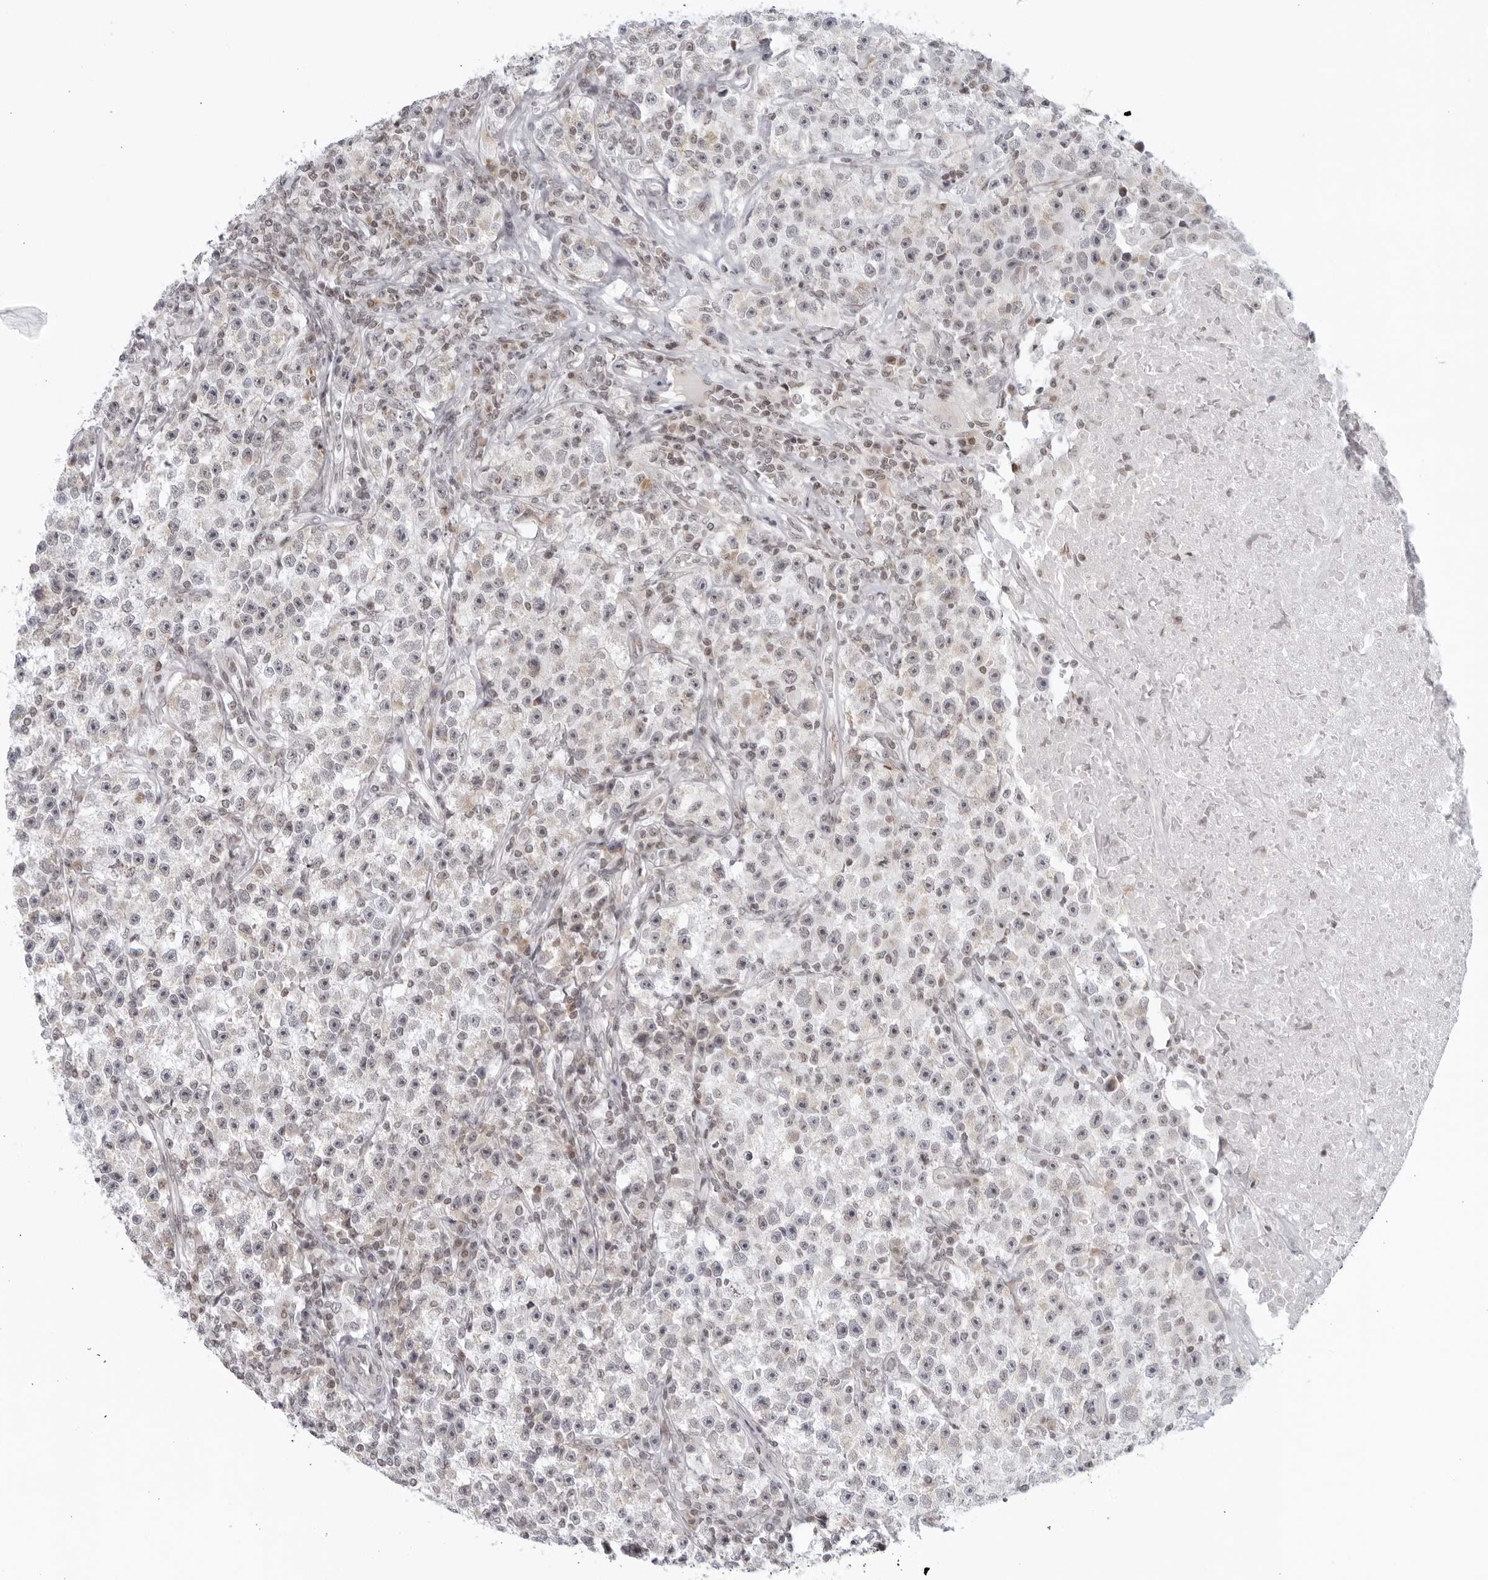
{"staining": {"intensity": "negative", "quantity": "none", "location": "none"}, "tissue": "testis cancer", "cell_type": "Tumor cells", "image_type": "cancer", "snomed": [{"axis": "morphology", "description": "Seminoma, NOS"}, {"axis": "topography", "description": "Testis"}], "caption": "Tumor cells show no significant protein staining in seminoma (testis). The staining was performed using DAB to visualize the protein expression in brown, while the nuclei were stained in blue with hematoxylin (Magnification: 20x).", "gene": "RAB11FIP3", "patient": {"sex": "male", "age": 22}}